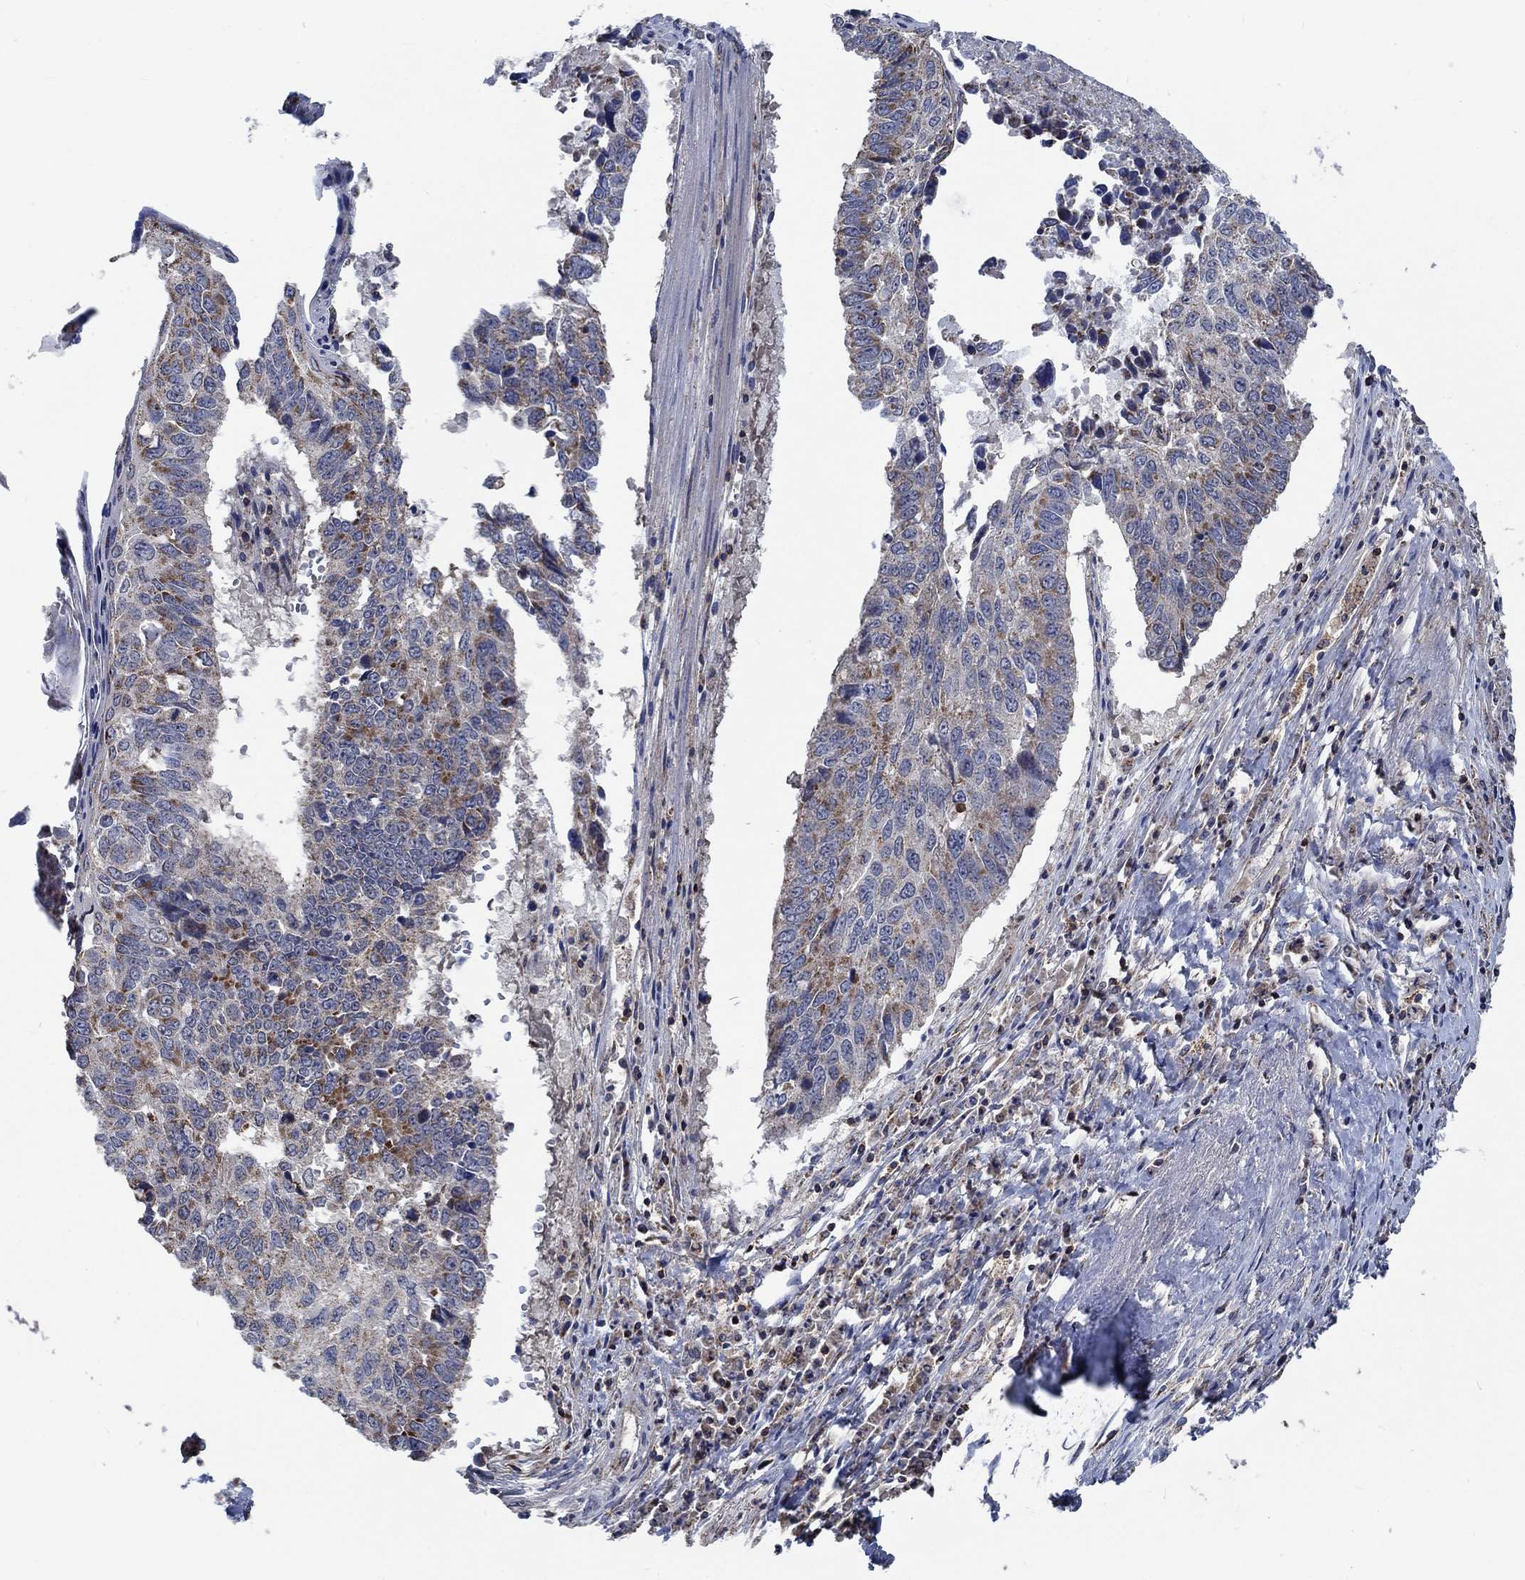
{"staining": {"intensity": "weak", "quantity": ">75%", "location": "cytoplasmic/membranous"}, "tissue": "lung cancer", "cell_type": "Tumor cells", "image_type": "cancer", "snomed": [{"axis": "morphology", "description": "Squamous cell carcinoma, NOS"}, {"axis": "topography", "description": "Lung"}], "caption": "Immunohistochemical staining of human lung cancer demonstrates low levels of weak cytoplasmic/membranous protein staining in about >75% of tumor cells. (Stains: DAB in brown, nuclei in blue, Microscopy: brightfield microscopy at high magnification).", "gene": "STXBP6", "patient": {"sex": "male", "age": 73}}